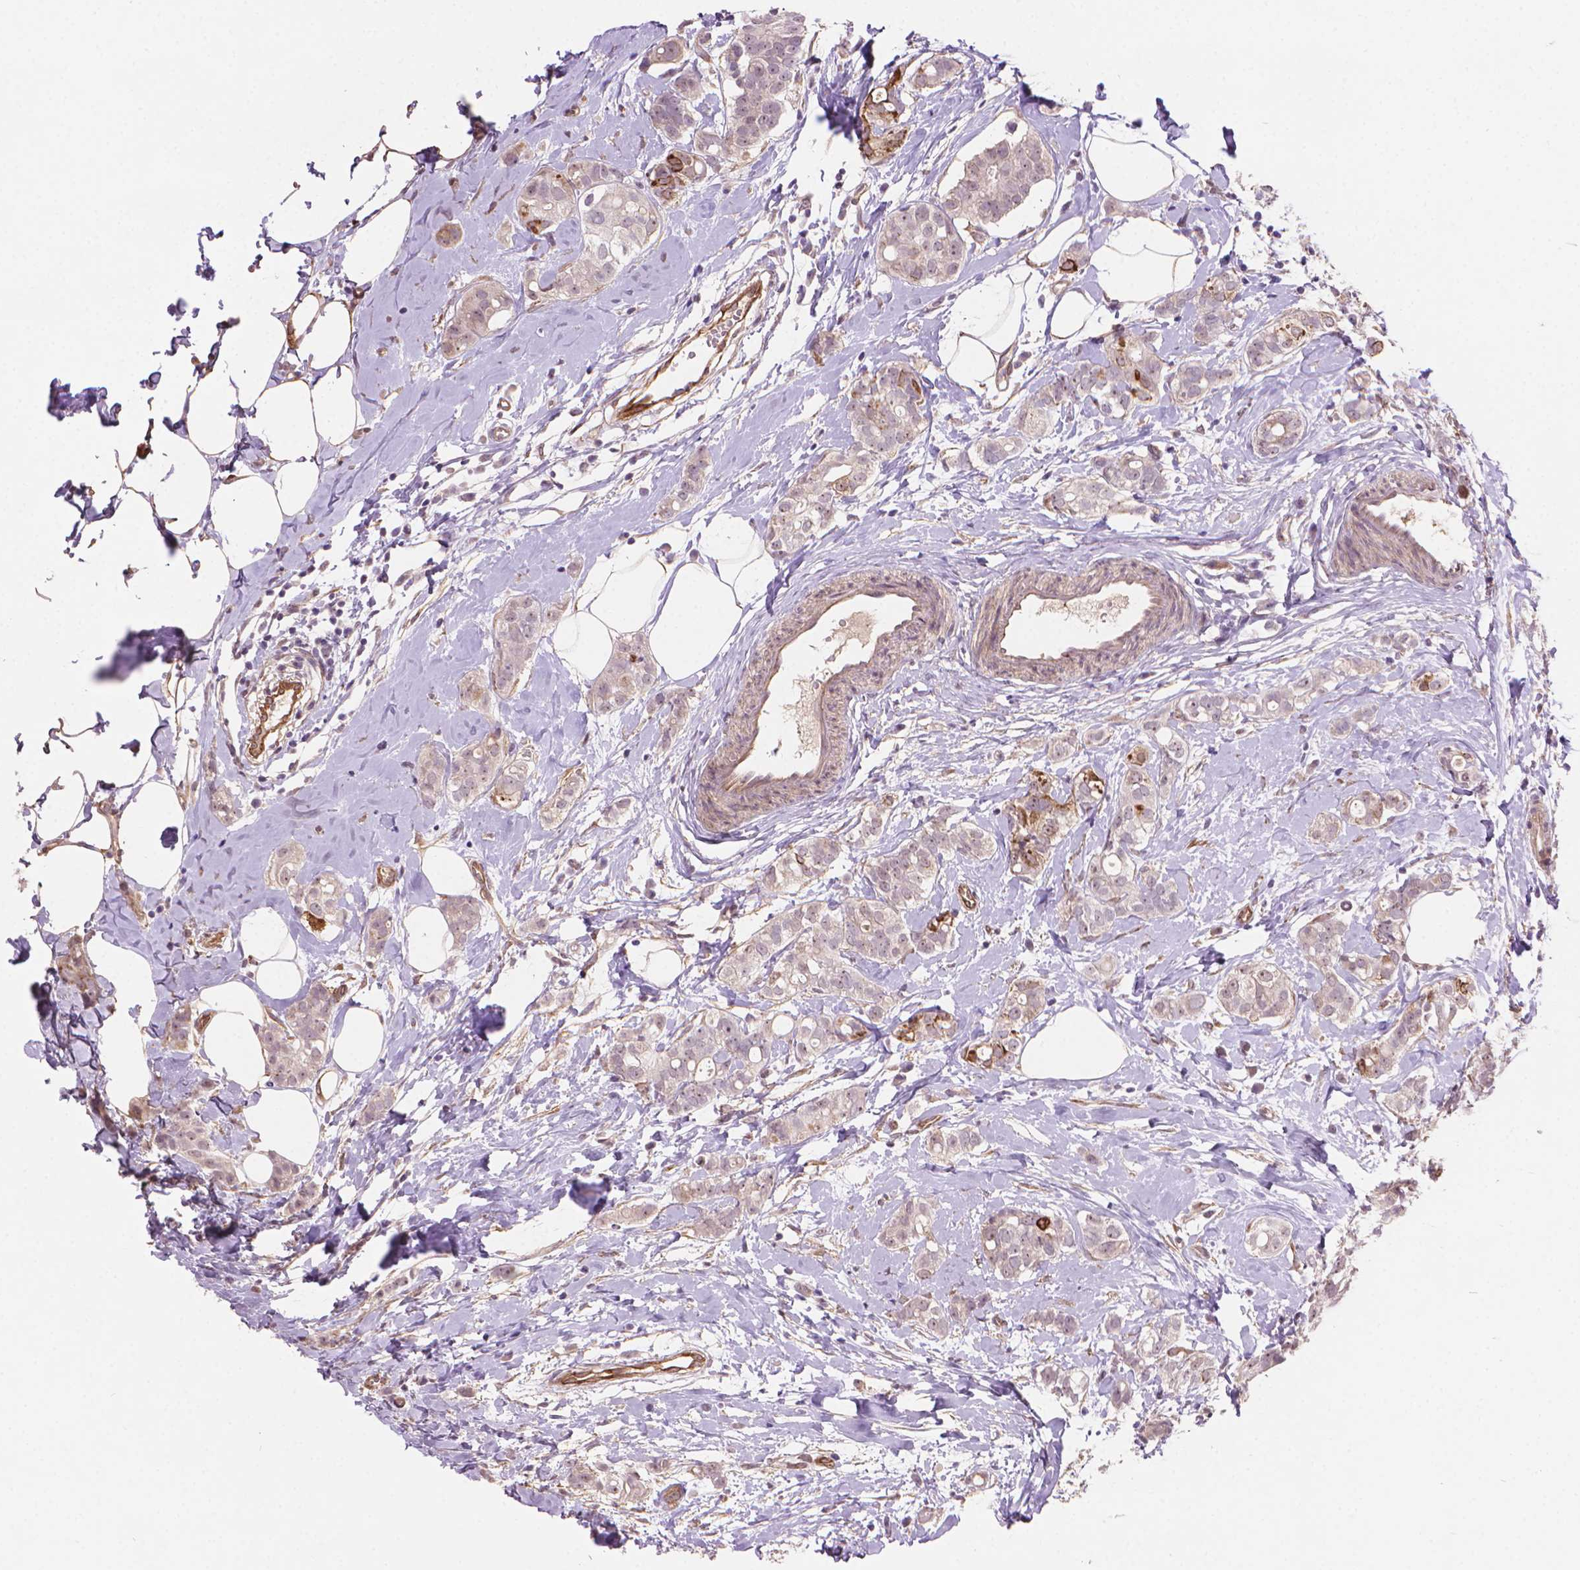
{"staining": {"intensity": "negative", "quantity": "none", "location": "none"}, "tissue": "breast cancer", "cell_type": "Tumor cells", "image_type": "cancer", "snomed": [{"axis": "morphology", "description": "Duct carcinoma"}, {"axis": "topography", "description": "Breast"}], "caption": "High power microscopy image of an immunohistochemistry (IHC) micrograph of breast cancer (intraductal carcinoma), revealing no significant positivity in tumor cells.", "gene": "AMMECR1", "patient": {"sex": "female", "age": 40}}